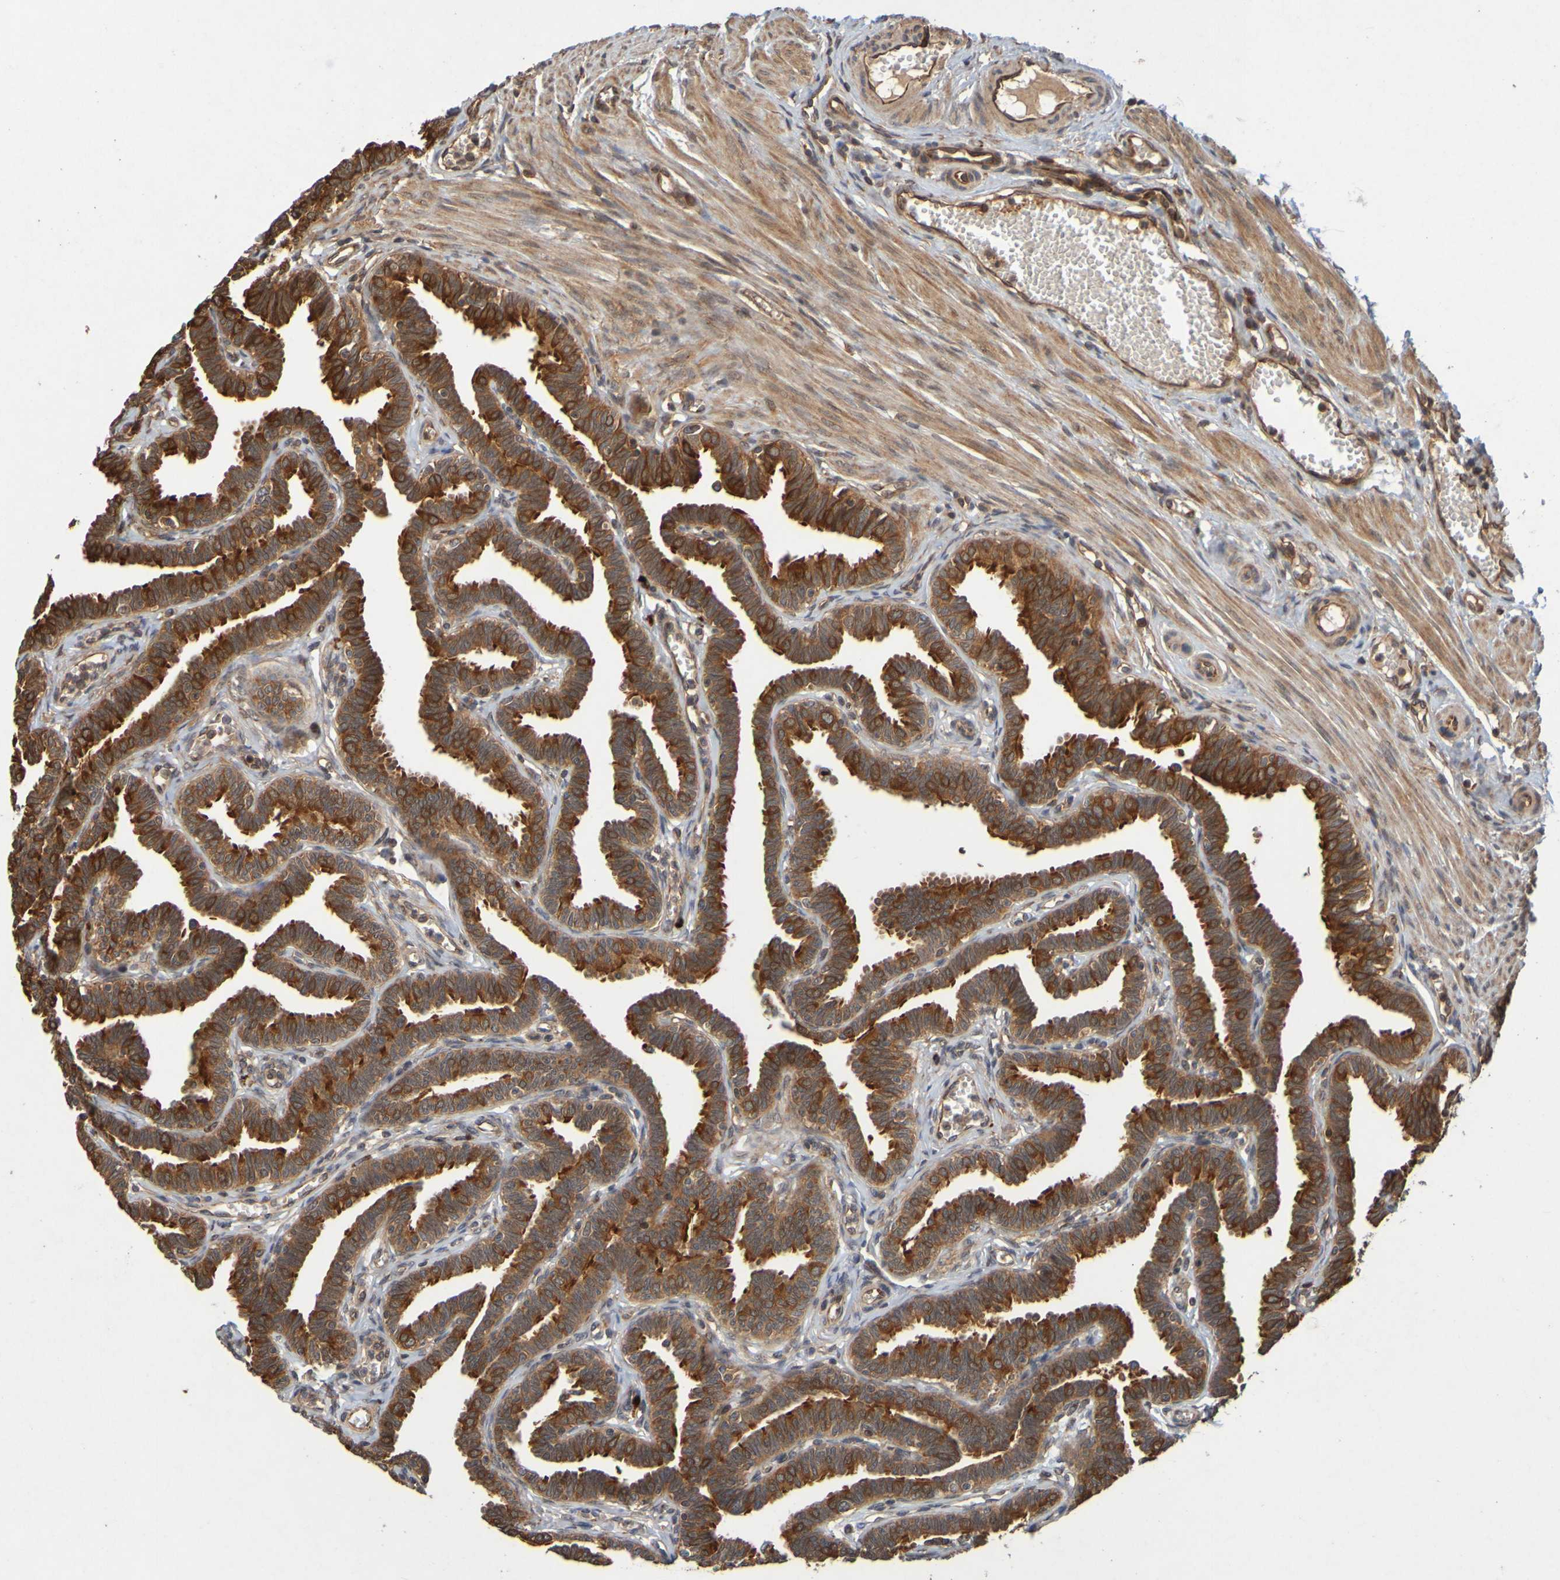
{"staining": {"intensity": "strong", "quantity": ">75%", "location": "cytoplasmic/membranous"}, "tissue": "fallopian tube", "cell_type": "Glandular cells", "image_type": "normal", "snomed": [{"axis": "morphology", "description": "Normal tissue, NOS"}, {"axis": "topography", "description": "Fallopian tube"}, {"axis": "topography", "description": "Ovary"}], "caption": "Glandular cells reveal strong cytoplasmic/membranous expression in about >75% of cells in unremarkable fallopian tube.", "gene": "OCRL", "patient": {"sex": "female", "age": 23}}